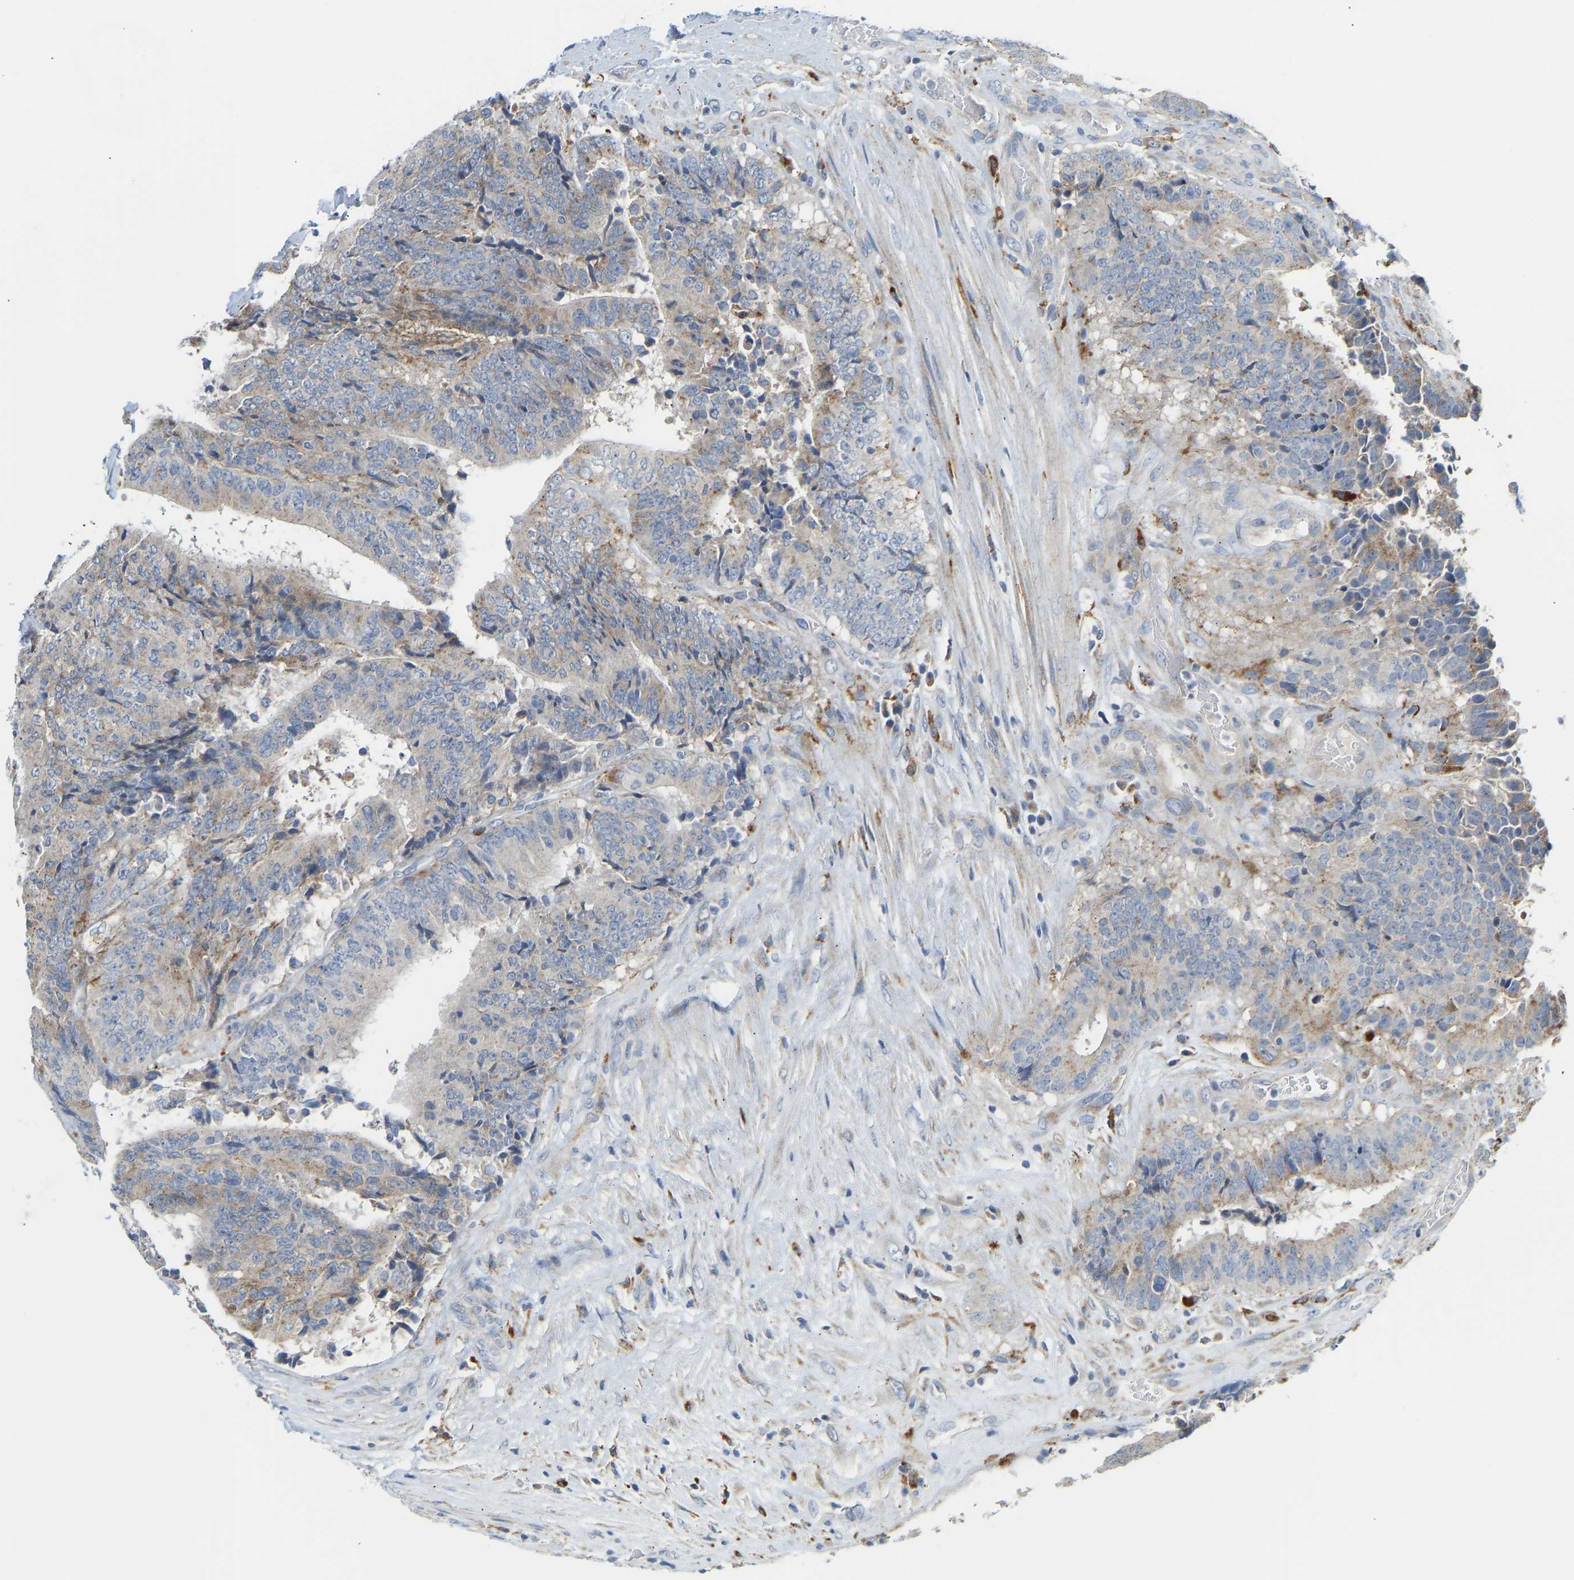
{"staining": {"intensity": "weak", "quantity": "25%-75%", "location": "cytoplasmic/membranous"}, "tissue": "colorectal cancer", "cell_type": "Tumor cells", "image_type": "cancer", "snomed": [{"axis": "morphology", "description": "Adenocarcinoma, NOS"}, {"axis": "topography", "description": "Rectum"}], "caption": "Brown immunohistochemical staining in adenocarcinoma (colorectal) reveals weak cytoplasmic/membranous staining in approximately 25%-75% of tumor cells.", "gene": "ATP6V1E1", "patient": {"sex": "male", "age": 72}}